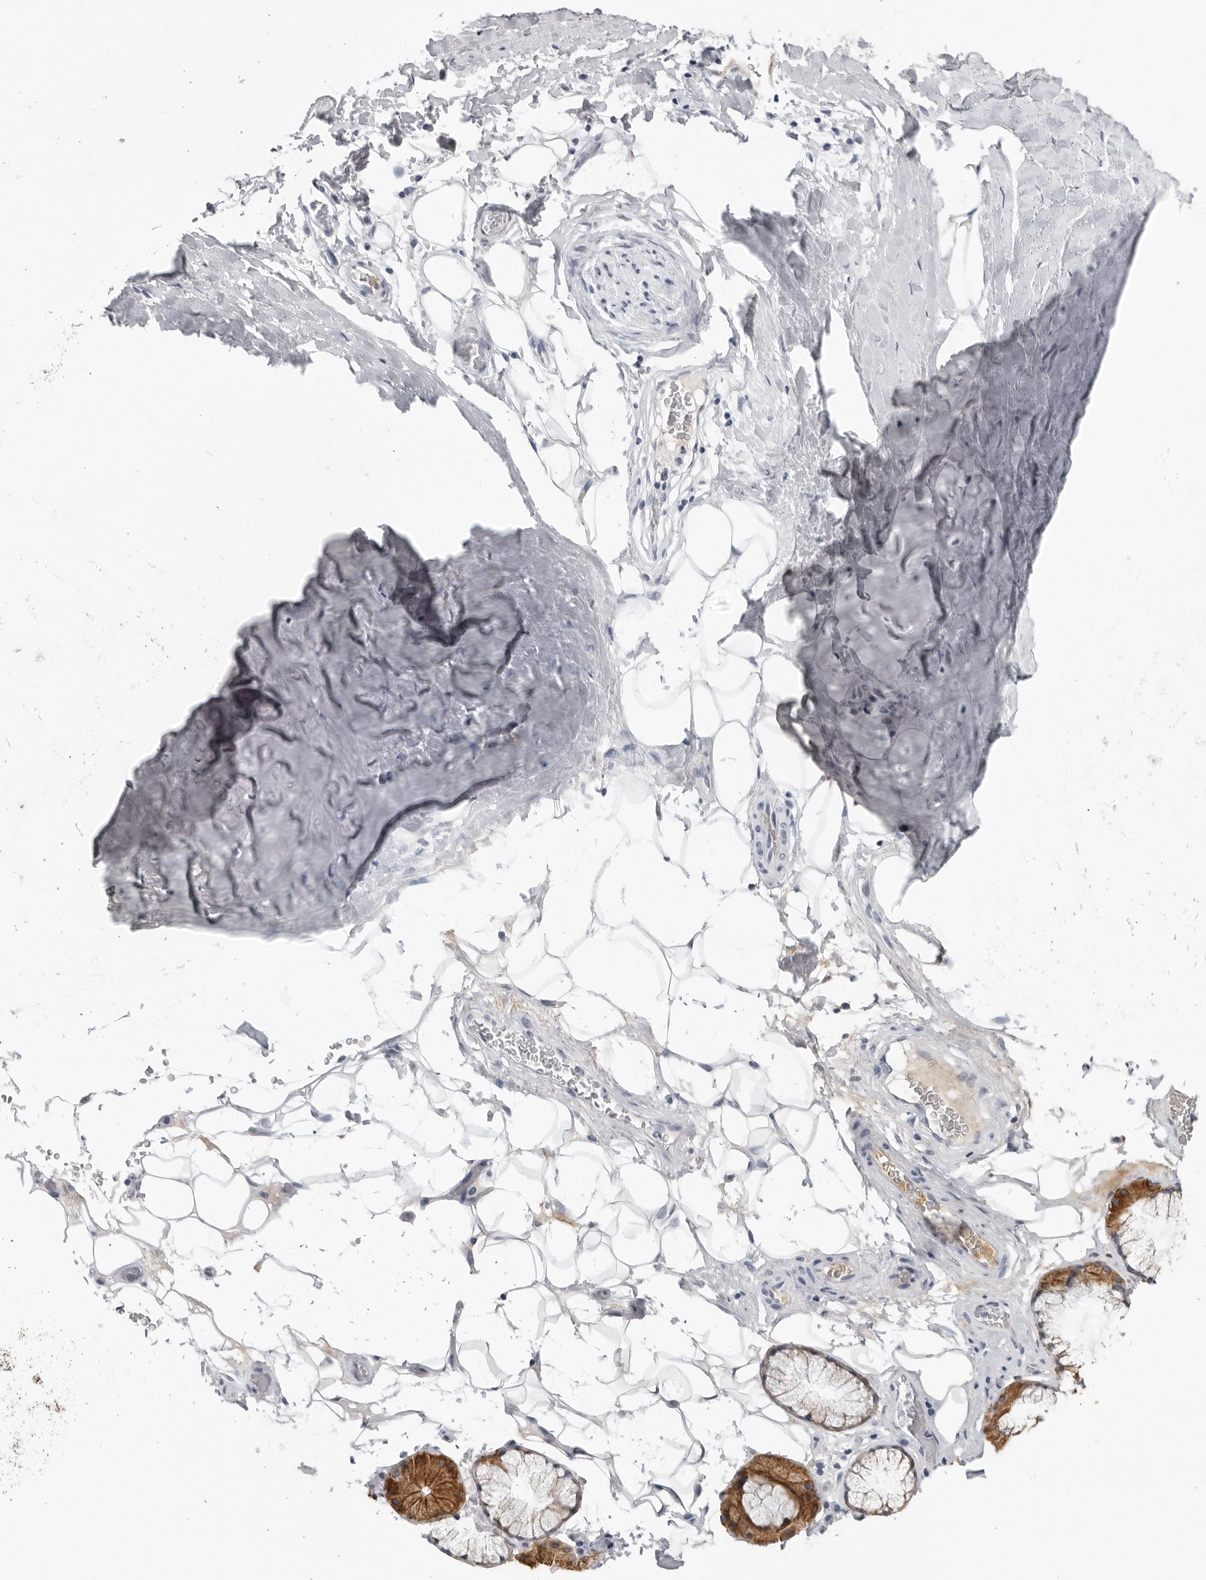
{"staining": {"intensity": "negative", "quantity": "none", "location": "none"}, "tissue": "adipose tissue", "cell_type": "Adipocytes", "image_type": "normal", "snomed": [{"axis": "morphology", "description": "Normal tissue, NOS"}, {"axis": "topography", "description": "Cartilage tissue"}], "caption": "Adipocytes are negative for brown protein staining in normal adipose tissue. (Stains: DAB immunohistochemistry with hematoxylin counter stain, Microscopy: brightfield microscopy at high magnification).", "gene": "SERPINF2", "patient": {"sex": "female", "age": 63}}